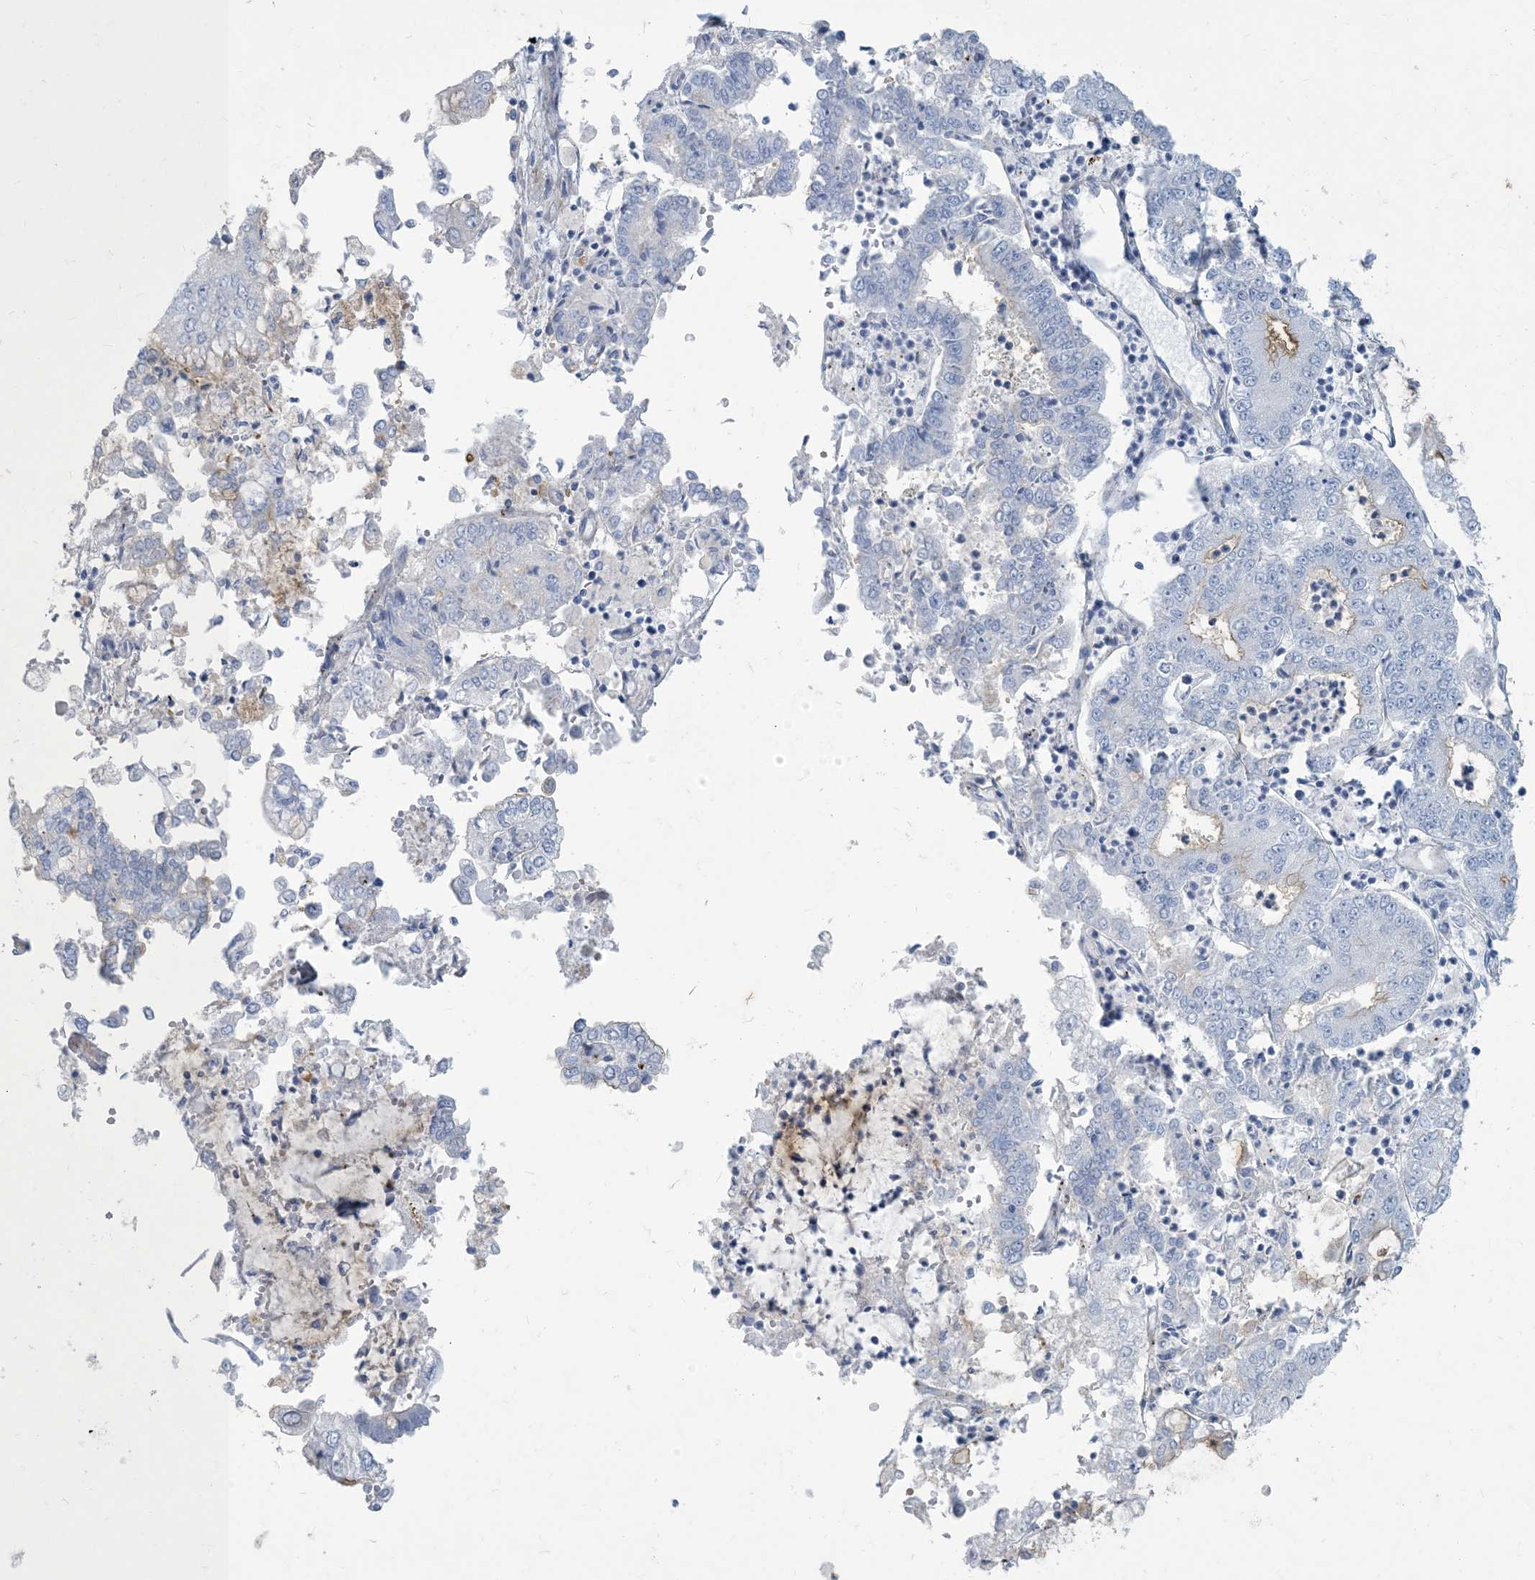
{"staining": {"intensity": "weak", "quantity": "<25%", "location": "cytoplasmic/membranous"}, "tissue": "stomach cancer", "cell_type": "Tumor cells", "image_type": "cancer", "snomed": [{"axis": "morphology", "description": "Adenocarcinoma, NOS"}, {"axis": "topography", "description": "Stomach"}], "caption": "An image of stomach adenocarcinoma stained for a protein reveals no brown staining in tumor cells.", "gene": "MOXD1", "patient": {"sex": "male", "age": 76}}